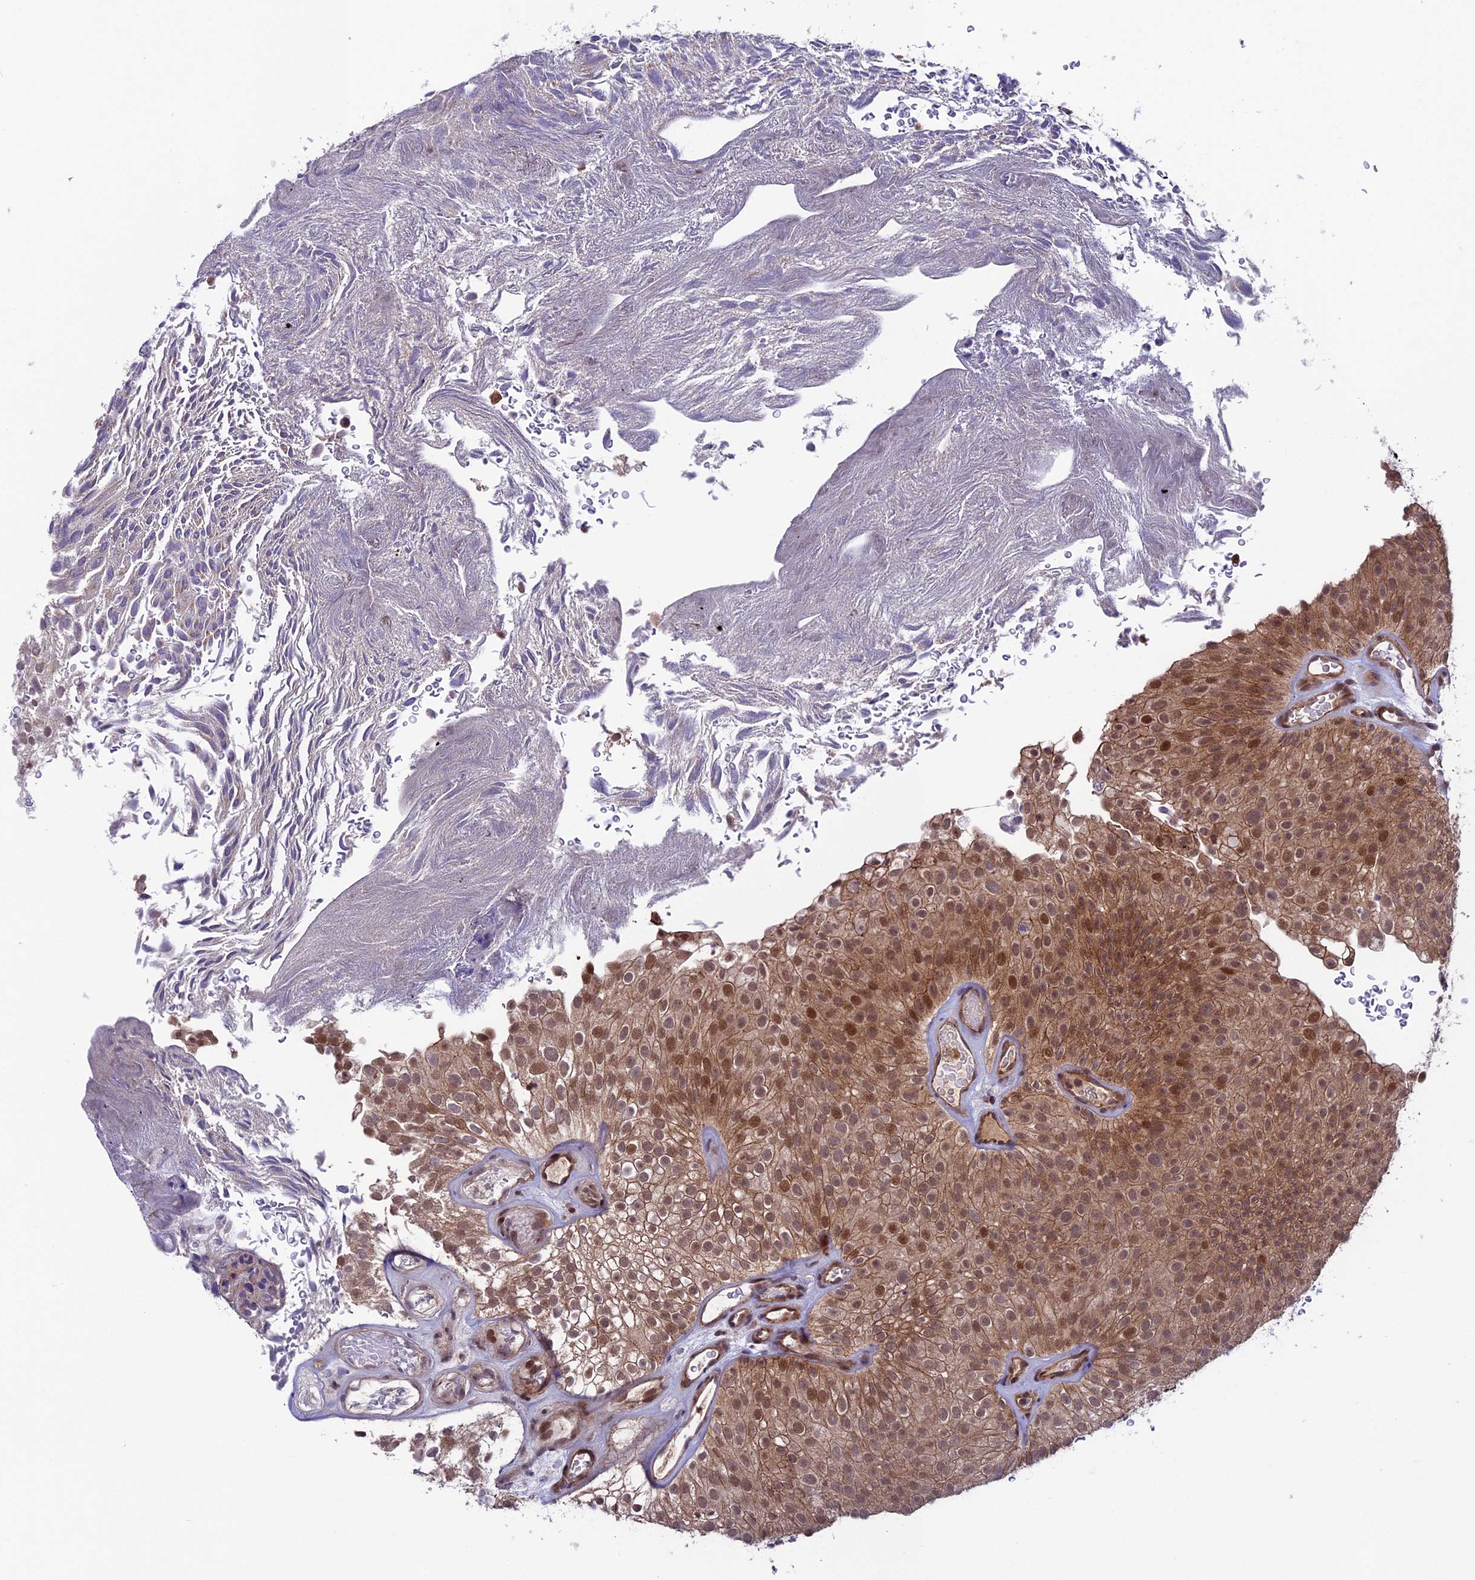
{"staining": {"intensity": "moderate", "quantity": ">75%", "location": "cytoplasmic/membranous,nuclear"}, "tissue": "urothelial cancer", "cell_type": "Tumor cells", "image_type": "cancer", "snomed": [{"axis": "morphology", "description": "Urothelial carcinoma, Low grade"}, {"axis": "topography", "description": "Urinary bladder"}], "caption": "DAB (3,3'-diaminobenzidine) immunohistochemical staining of human urothelial cancer demonstrates moderate cytoplasmic/membranous and nuclear protein expression in approximately >75% of tumor cells. (IHC, brightfield microscopy, high magnification).", "gene": "SIPA1L3", "patient": {"sex": "male", "age": 78}}